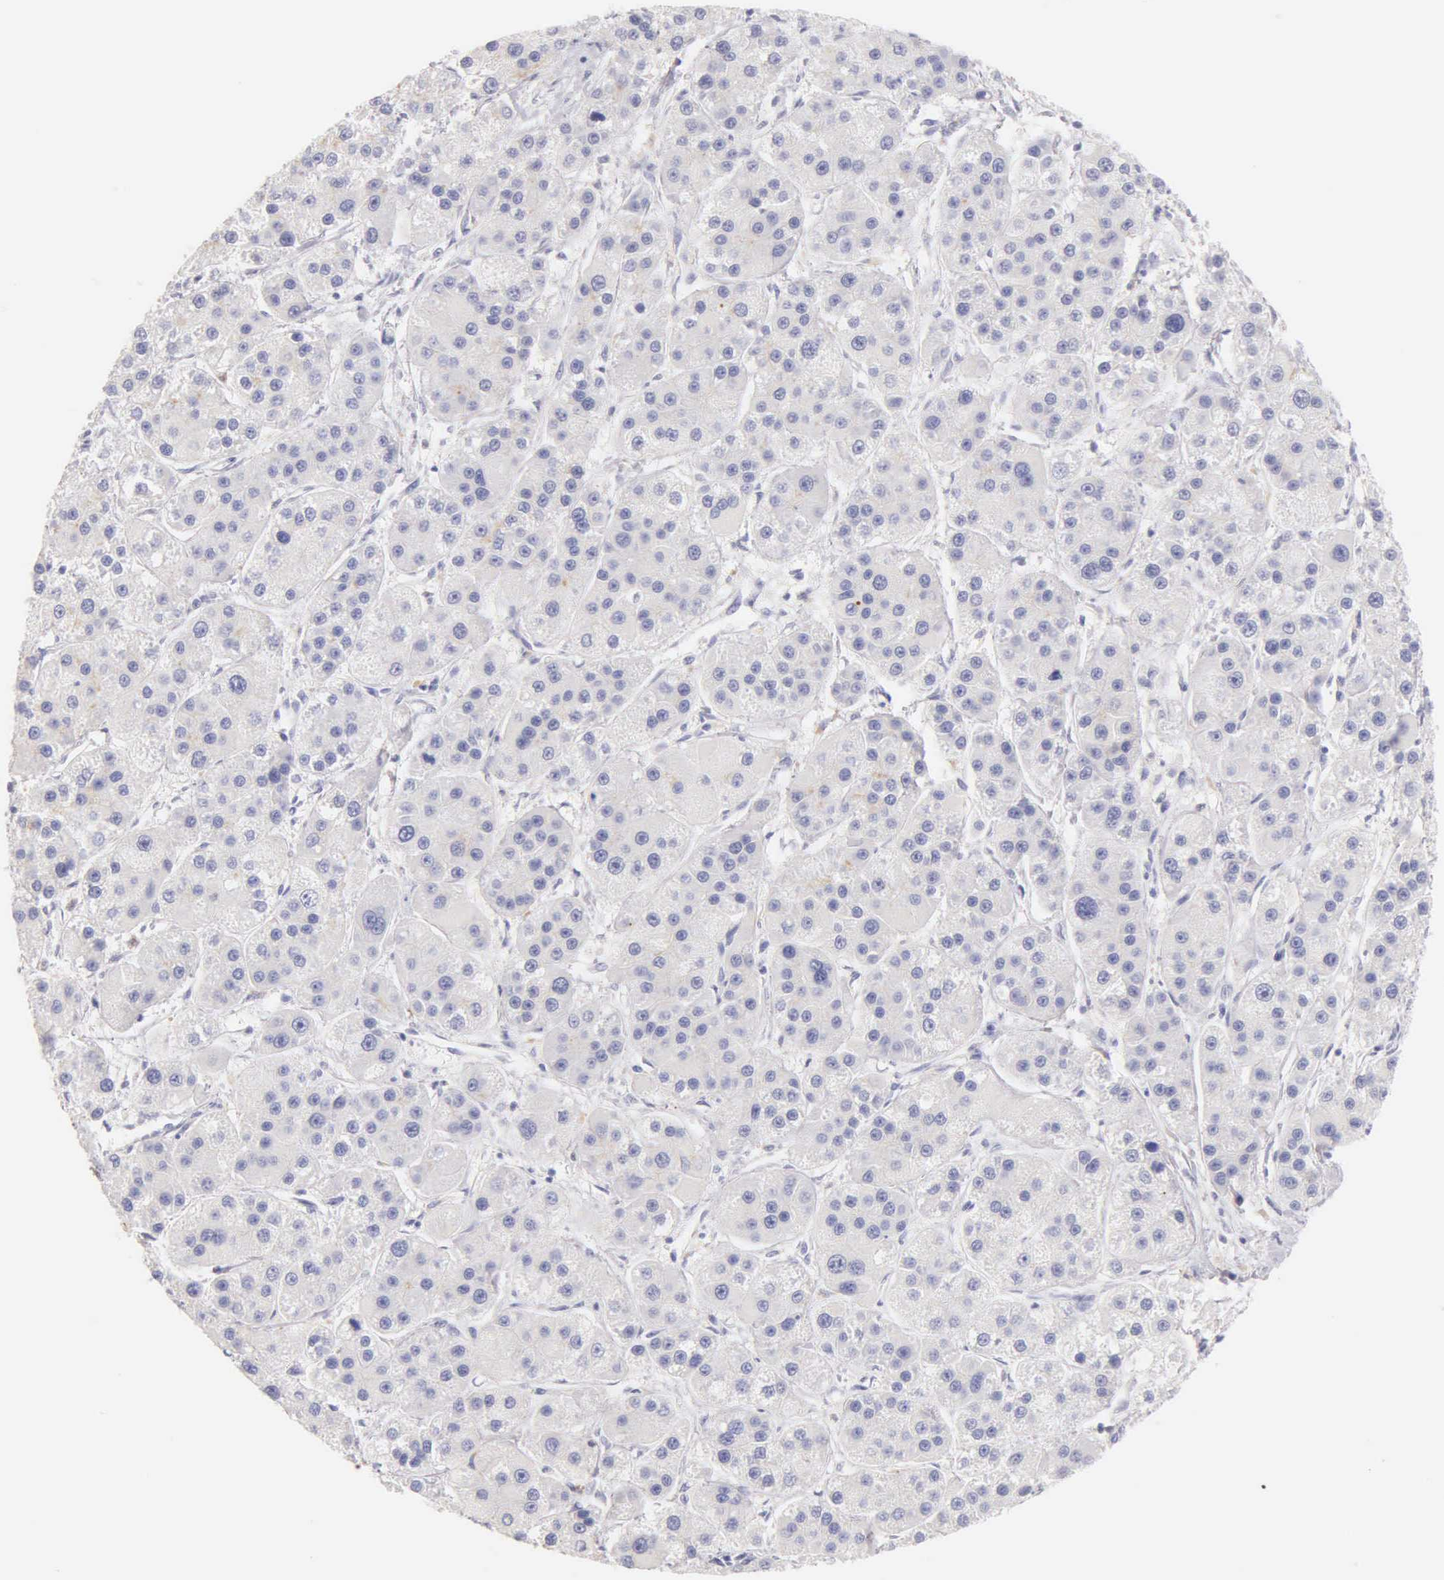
{"staining": {"intensity": "negative", "quantity": "none", "location": "none"}, "tissue": "liver cancer", "cell_type": "Tumor cells", "image_type": "cancer", "snomed": [{"axis": "morphology", "description": "Carcinoma, Hepatocellular, NOS"}, {"axis": "topography", "description": "Liver"}], "caption": "Tumor cells are negative for brown protein staining in hepatocellular carcinoma (liver).", "gene": "KRT17", "patient": {"sex": "female", "age": 85}}